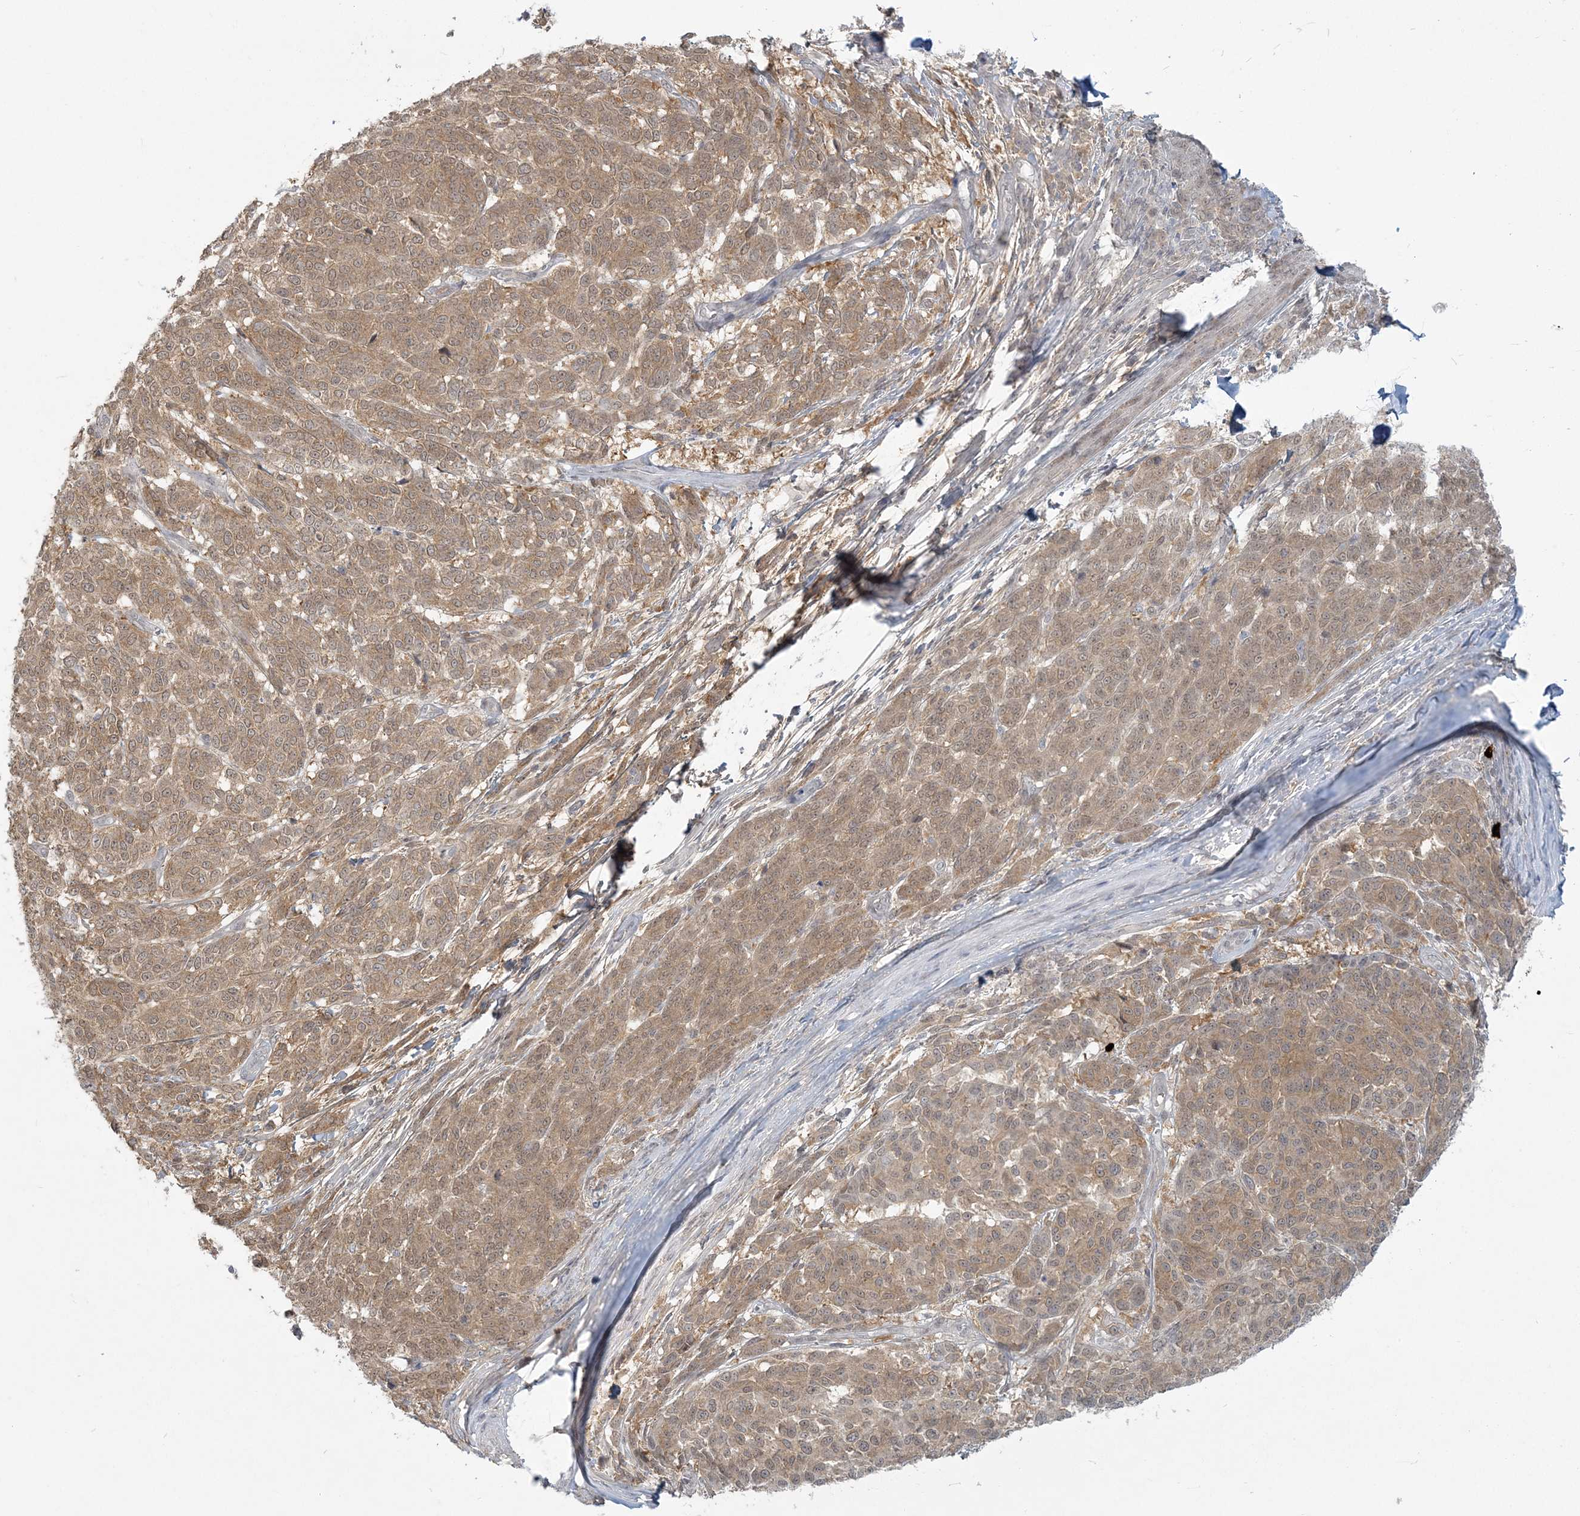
{"staining": {"intensity": "moderate", "quantity": ">75%", "location": "cytoplasmic/membranous,nuclear"}, "tissue": "melanoma", "cell_type": "Tumor cells", "image_type": "cancer", "snomed": [{"axis": "morphology", "description": "Malignant melanoma, NOS"}, {"axis": "topography", "description": "Skin"}], "caption": "Immunohistochemistry (IHC) (DAB (3,3'-diaminobenzidine)) staining of melanoma reveals moderate cytoplasmic/membranous and nuclear protein staining in about >75% of tumor cells.", "gene": "ANKS1A", "patient": {"sex": "male", "age": 49}}